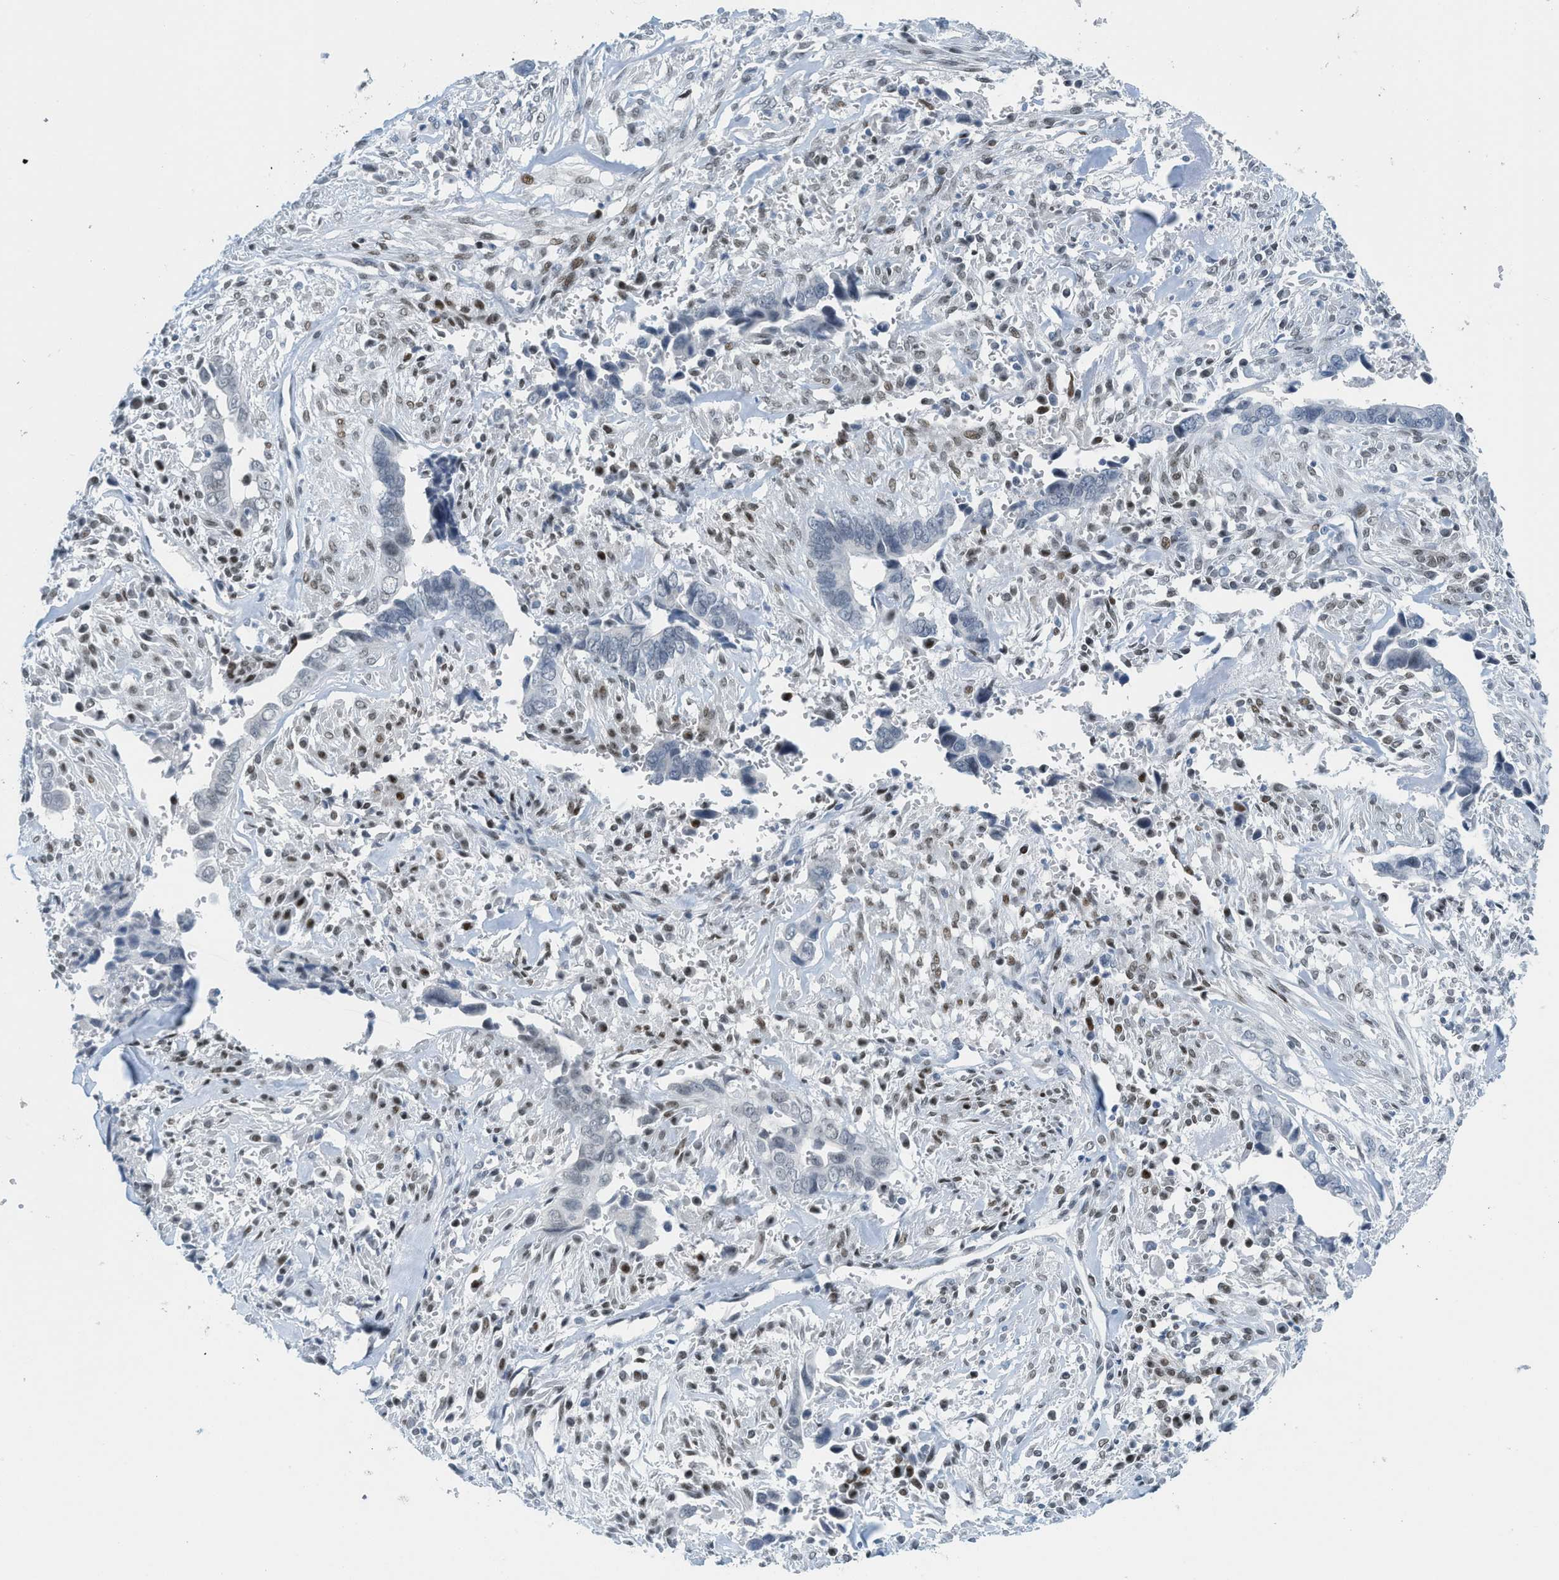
{"staining": {"intensity": "negative", "quantity": "none", "location": "none"}, "tissue": "liver cancer", "cell_type": "Tumor cells", "image_type": "cancer", "snomed": [{"axis": "morphology", "description": "Cholangiocarcinoma"}, {"axis": "topography", "description": "Liver"}], "caption": "Tumor cells show no significant protein expression in liver cancer. (IHC, brightfield microscopy, high magnification).", "gene": "PBX1", "patient": {"sex": "female", "age": 79}}